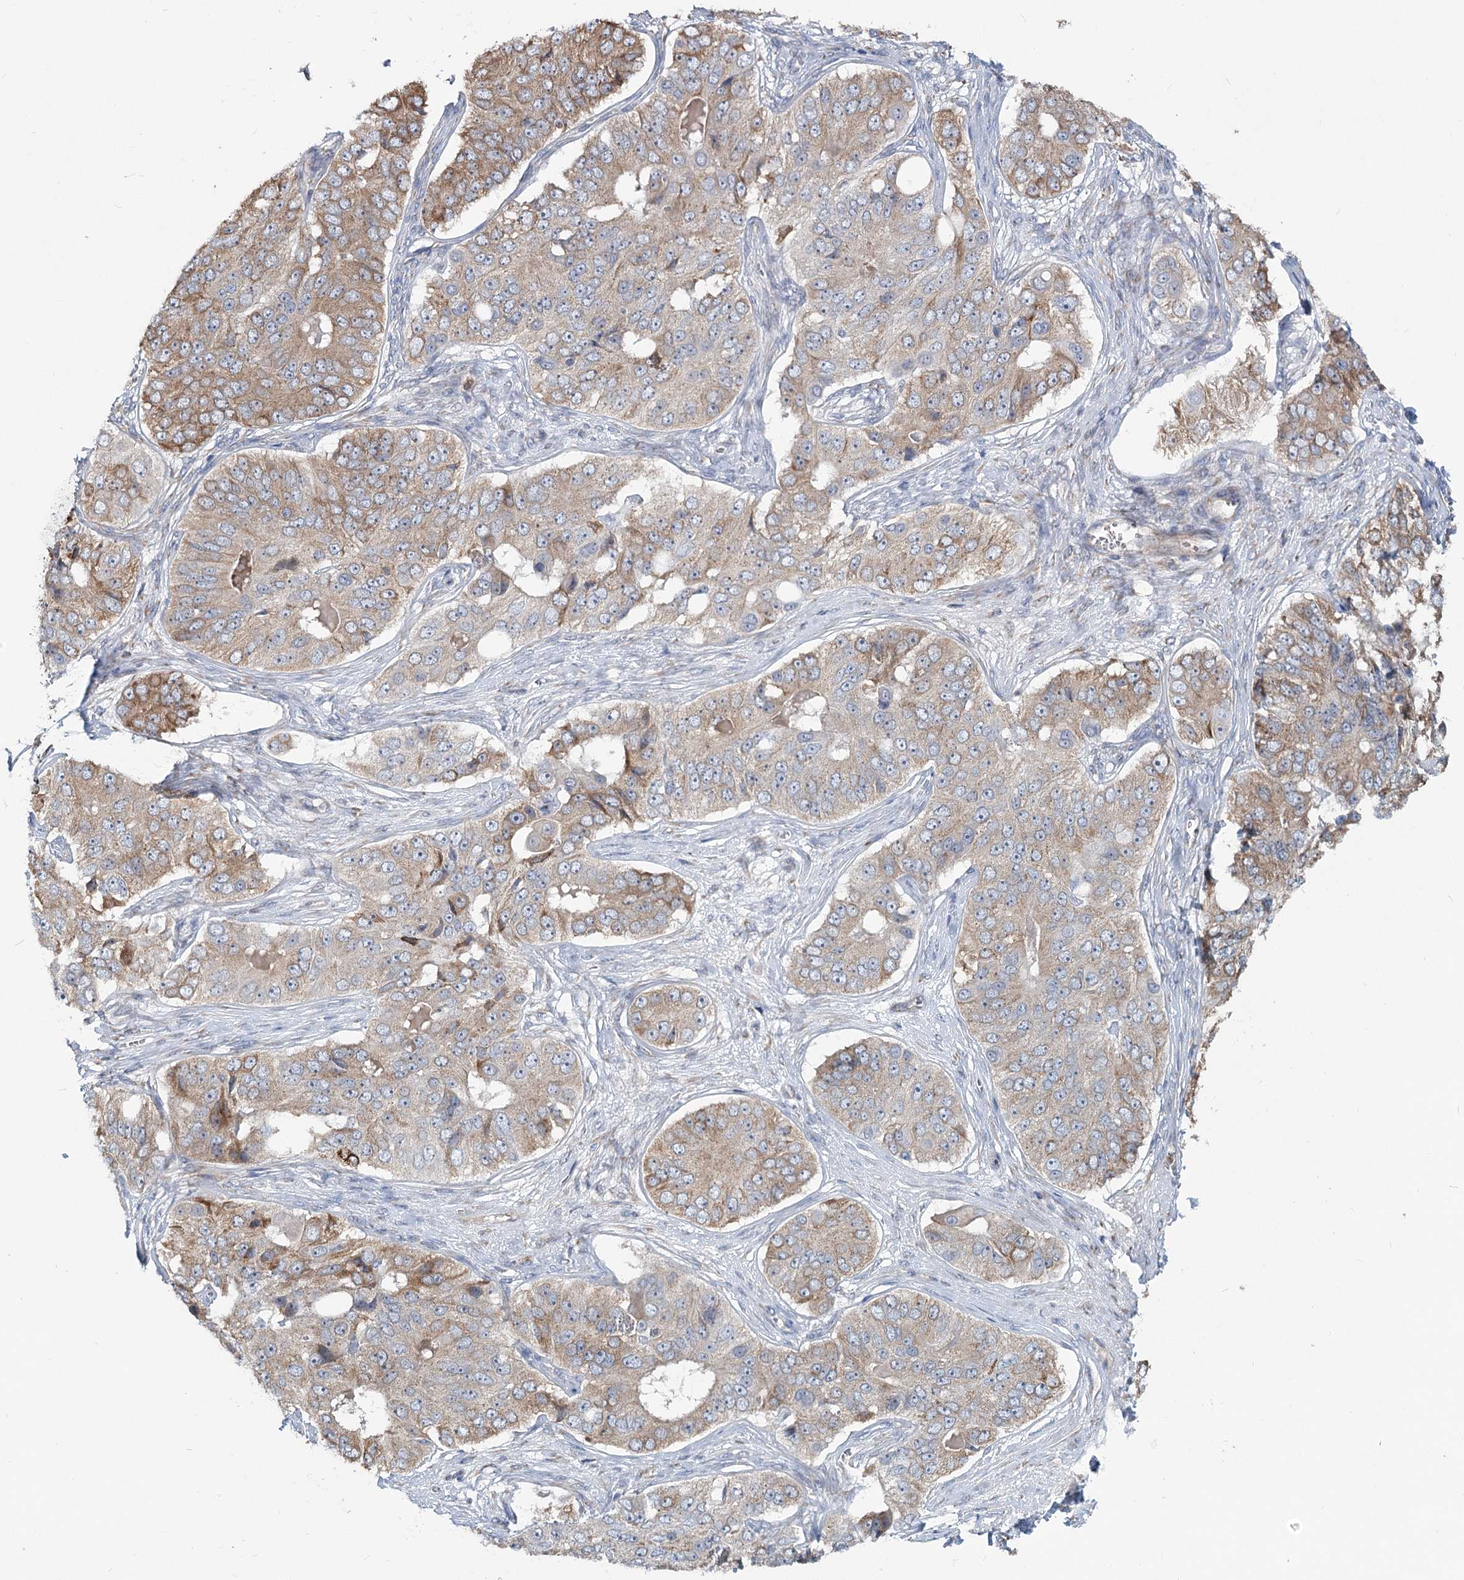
{"staining": {"intensity": "moderate", "quantity": "25%-75%", "location": "cytoplasmic/membranous"}, "tissue": "ovarian cancer", "cell_type": "Tumor cells", "image_type": "cancer", "snomed": [{"axis": "morphology", "description": "Carcinoma, endometroid"}, {"axis": "topography", "description": "Ovary"}], "caption": "IHC histopathology image of neoplastic tissue: endometroid carcinoma (ovarian) stained using immunohistochemistry reveals medium levels of moderate protein expression localized specifically in the cytoplasmic/membranous of tumor cells, appearing as a cytoplasmic/membranous brown color.", "gene": "CIB4", "patient": {"sex": "female", "age": 51}}